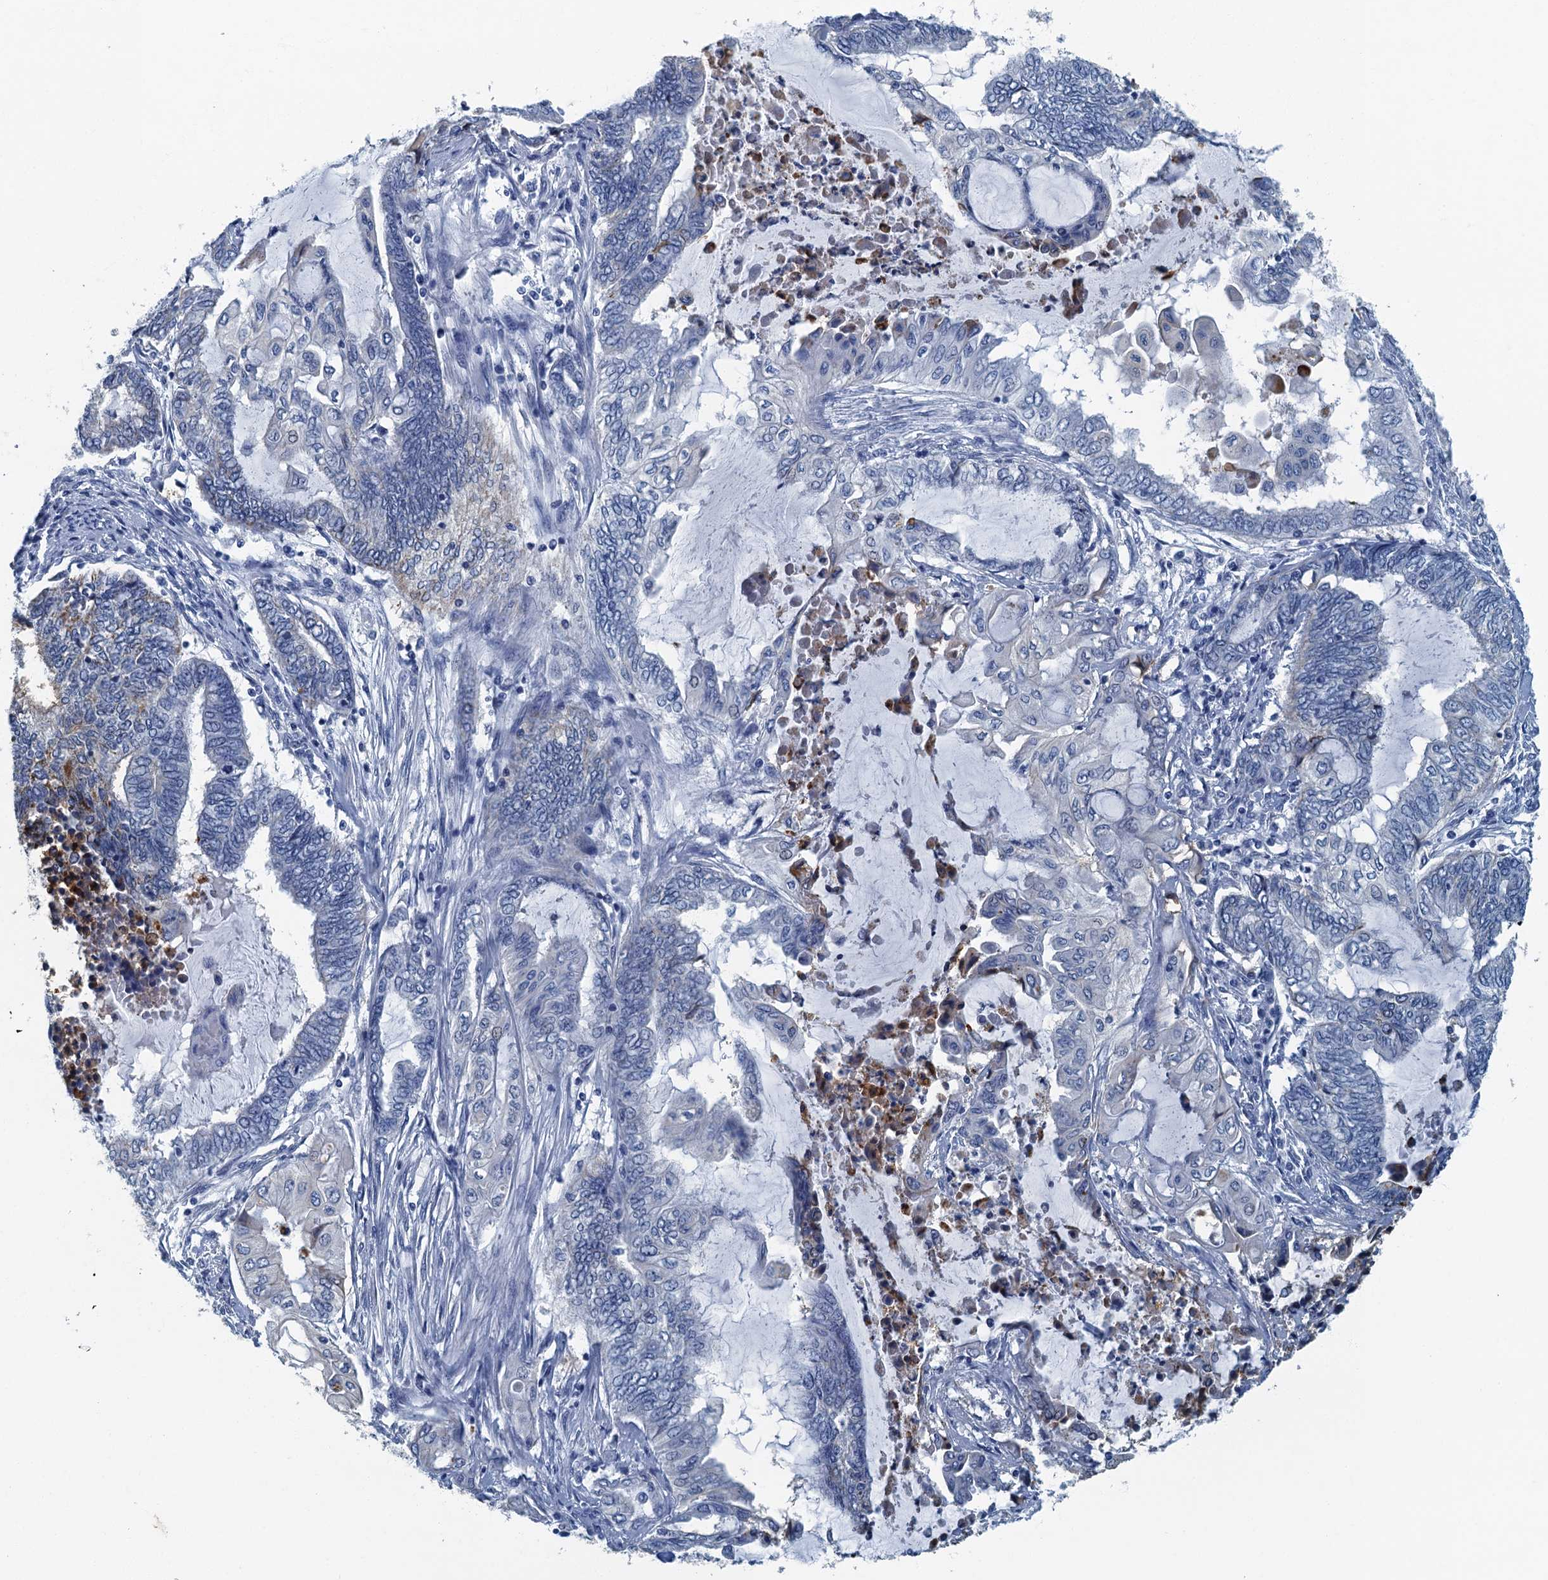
{"staining": {"intensity": "negative", "quantity": "none", "location": "none"}, "tissue": "endometrial cancer", "cell_type": "Tumor cells", "image_type": "cancer", "snomed": [{"axis": "morphology", "description": "Adenocarcinoma, NOS"}, {"axis": "topography", "description": "Uterus"}, {"axis": "topography", "description": "Endometrium"}], "caption": "Tumor cells are negative for brown protein staining in endometrial cancer (adenocarcinoma). (Brightfield microscopy of DAB (3,3'-diaminobenzidine) immunohistochemistry at high magnification).", "gene": "GADL1", "patient": {"sex": "female", "age": 70}}